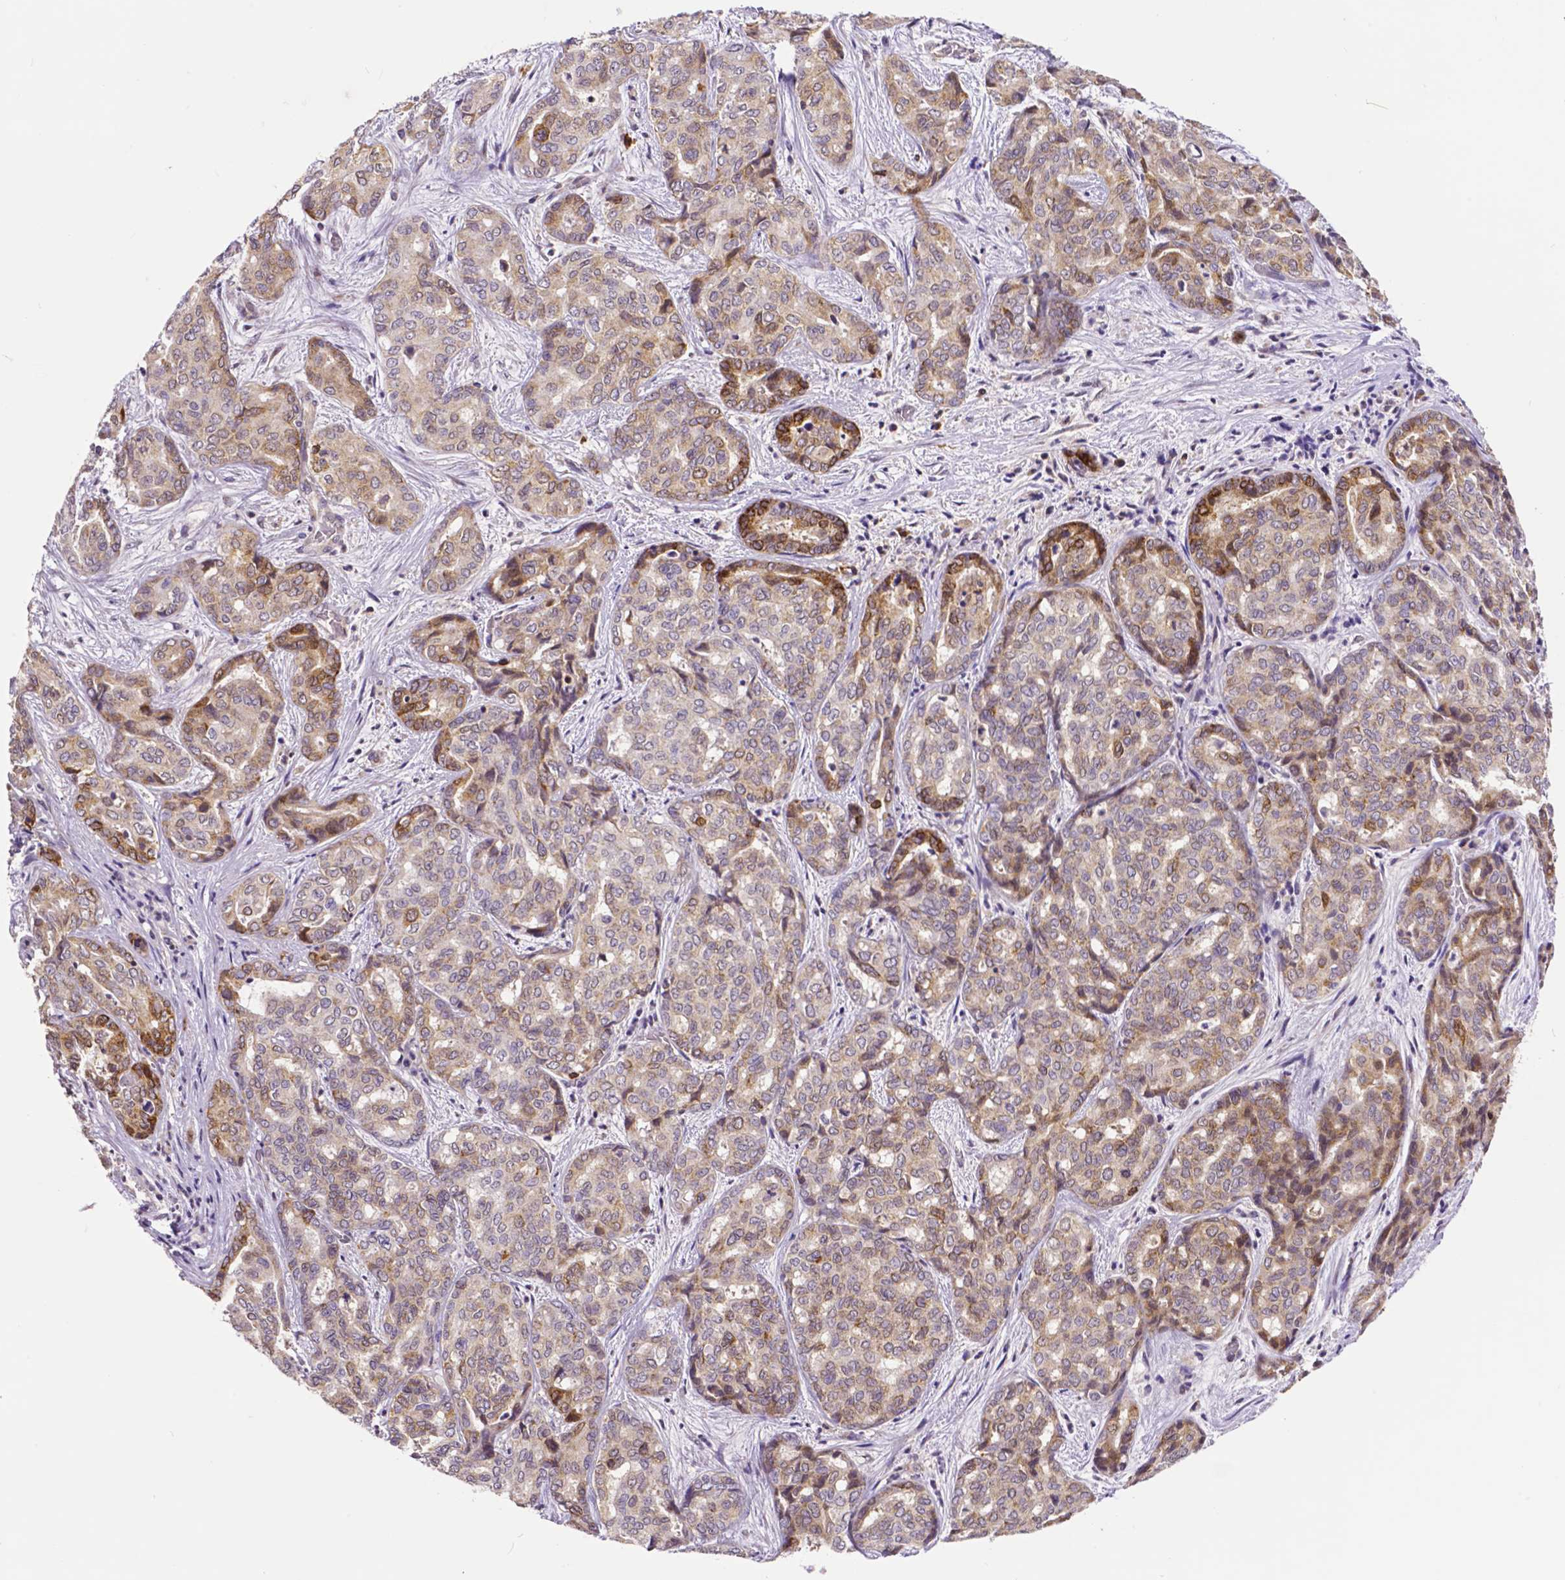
{"staining": {"intensity": "weak", "quantity": ">75%", "location": "cytoplasmic/membranous"}, "tissue": "liver cancer", "cell_type": "Tumor cells", "image_type": "cancer", "snomed": [{"axis": "morphology", "description": "Cholangiocarcinoma"}, {"axis": "topography", "description": "Liver"}], "caption": "Immunohistochemistry image of neoplastic tissue: liver cholangiocarcinoma stained using immunohistochemistry (IHC) displays low levels of weak protein expression localized specifically in the cytoplasmic/membranous of tumor cells, appearing as a cytoplasmic/membranous brown color.", "gene": "MCL1", "patient": {"sex": "female", "age": 64}}